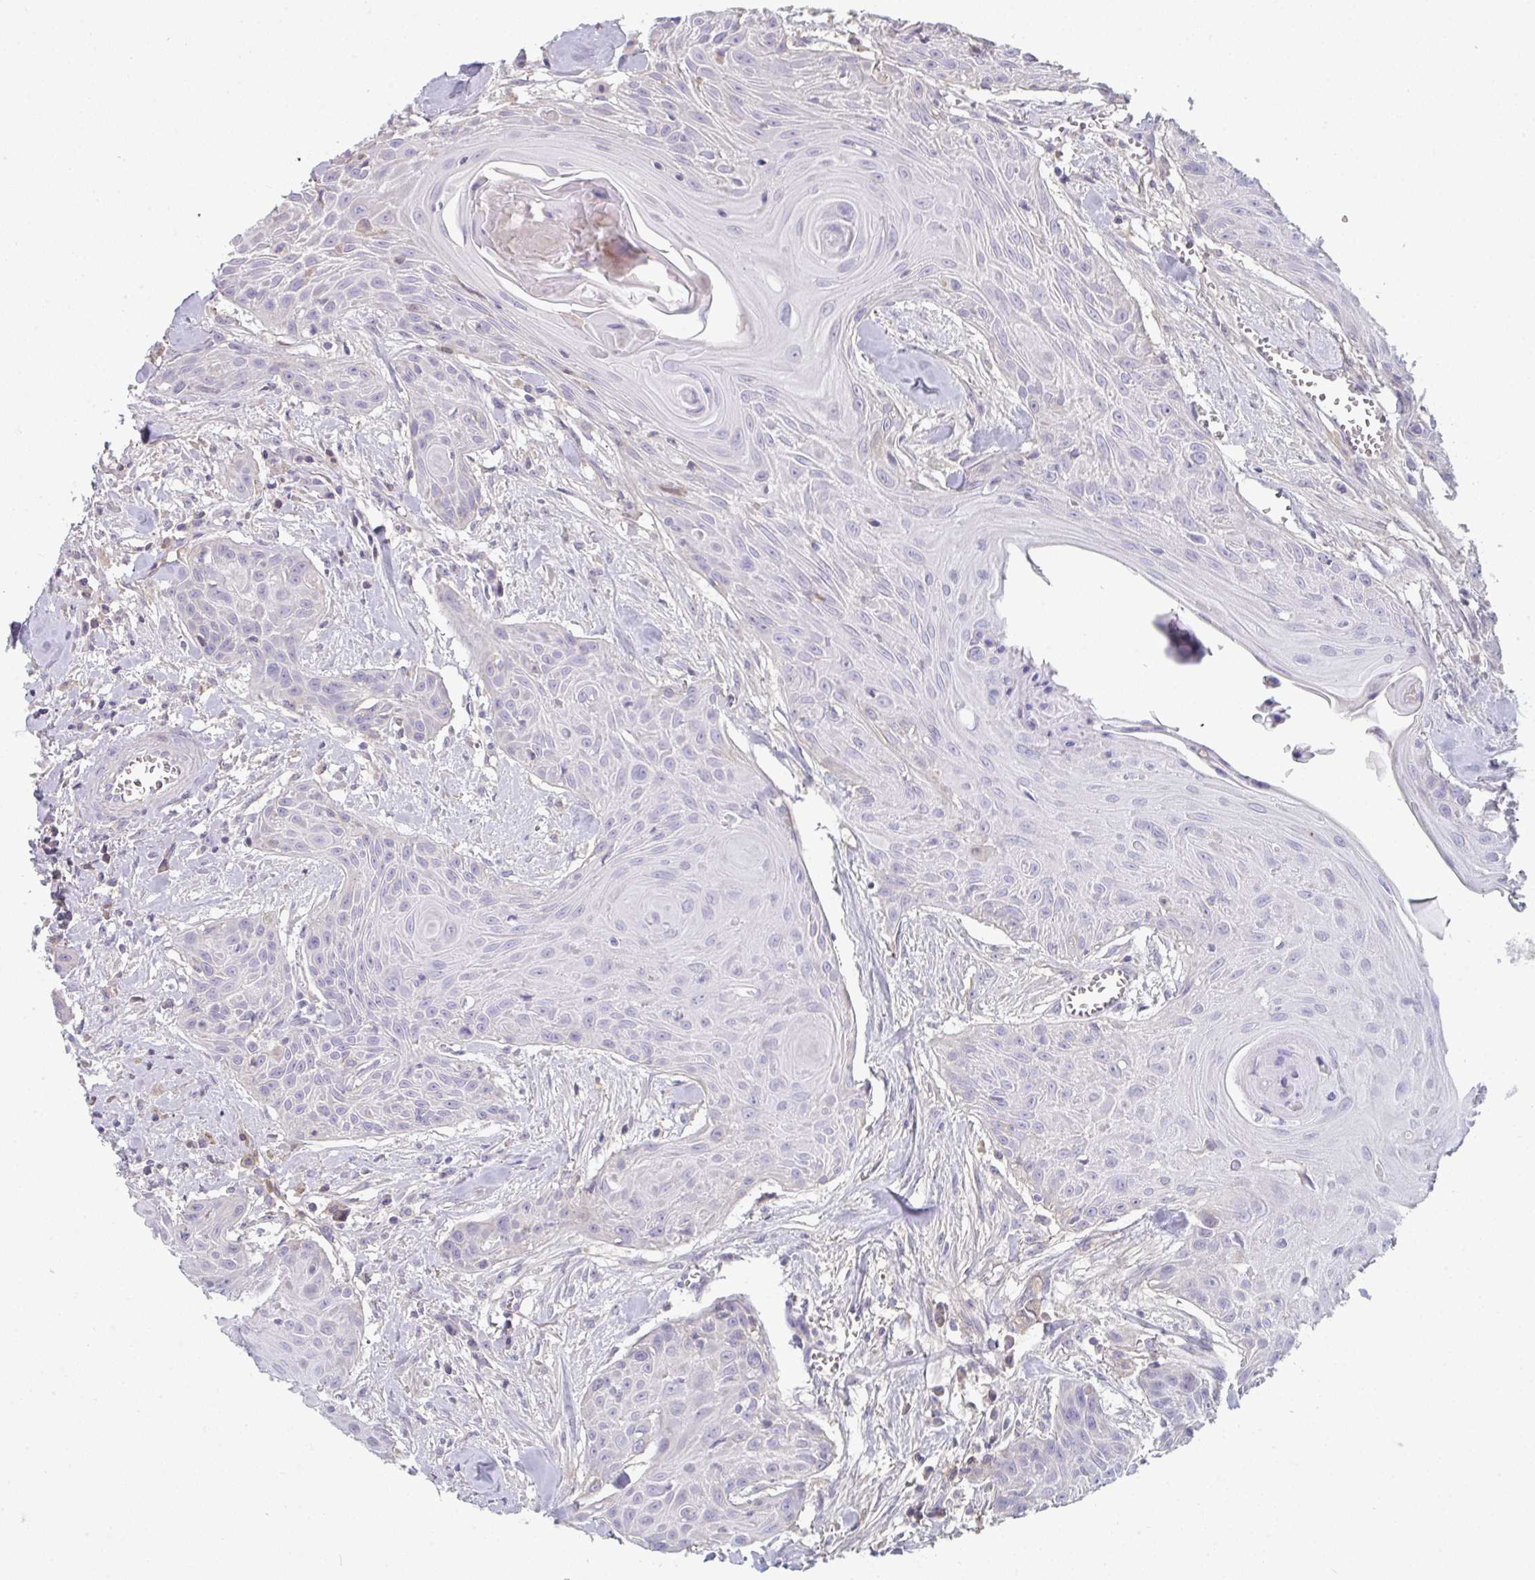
{"staining": {"intensity": "negative", "quantity": "none", "location": "none"}, "tissue": "head and neck cancer", "cell_type": "Tumor cells", "image_type": "cancer", "snomed": [{"axis": "morphology", "description": "Squamous cell carcinoma, NOS"}, {"axis": "topography", "description": "Lymph node"}, {"axis": "topography", "description": "Salivary gland"}, {"axis": "topography", "description": "Head-Neck"}], "caption": "Immunohistochemistry (IHC) micrograph of neoplastic tissue: head and neck cancer (squamous cell carcinoma) stained with DAB displays no significant protein staining in tumor cells.", "gene": "HGFAC", "patient": {"sex": "female", "age": 74}}